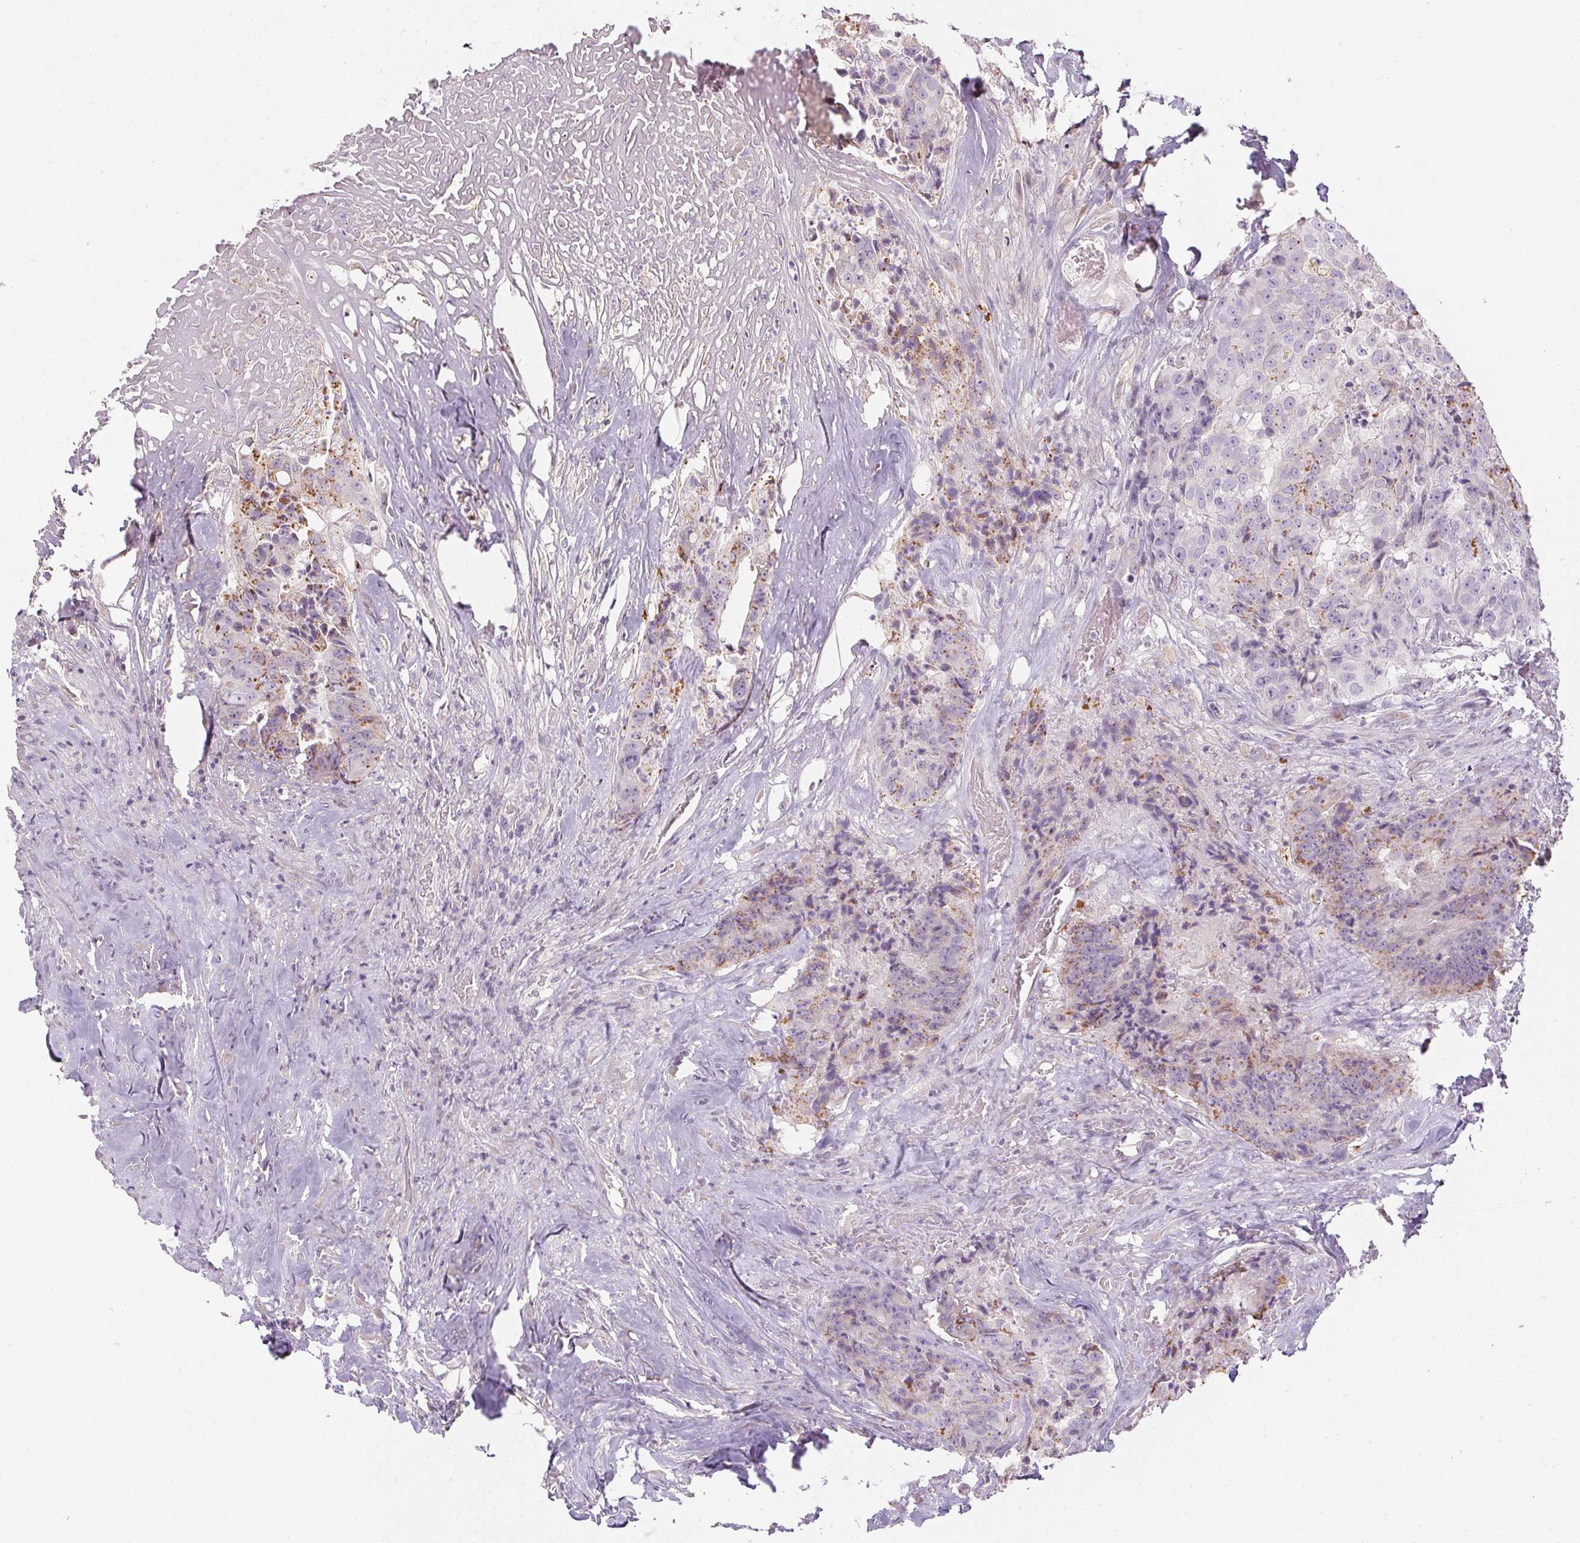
{"staining": {"intensity": "moderate", "quantity": "<25%", "location": "cytoplasmic/membranous"}, "tissue": "colorectal cancer", "cell_type": "Tumor cells", "image_type": "cancer", "snomed": [{"axis": "morphology", "description": "Adenocarcinoma, NOS"}, {"axis": "topography", "description": "Rectum"}], "caption": "Brown immunohistochemical staining in colorectal cancer displays moderate cytoplasmic/membranous staining in approximately <25% of tumor cells.", "gene": "CTCFL", "patient": {"sex": "female", "age": 62}}